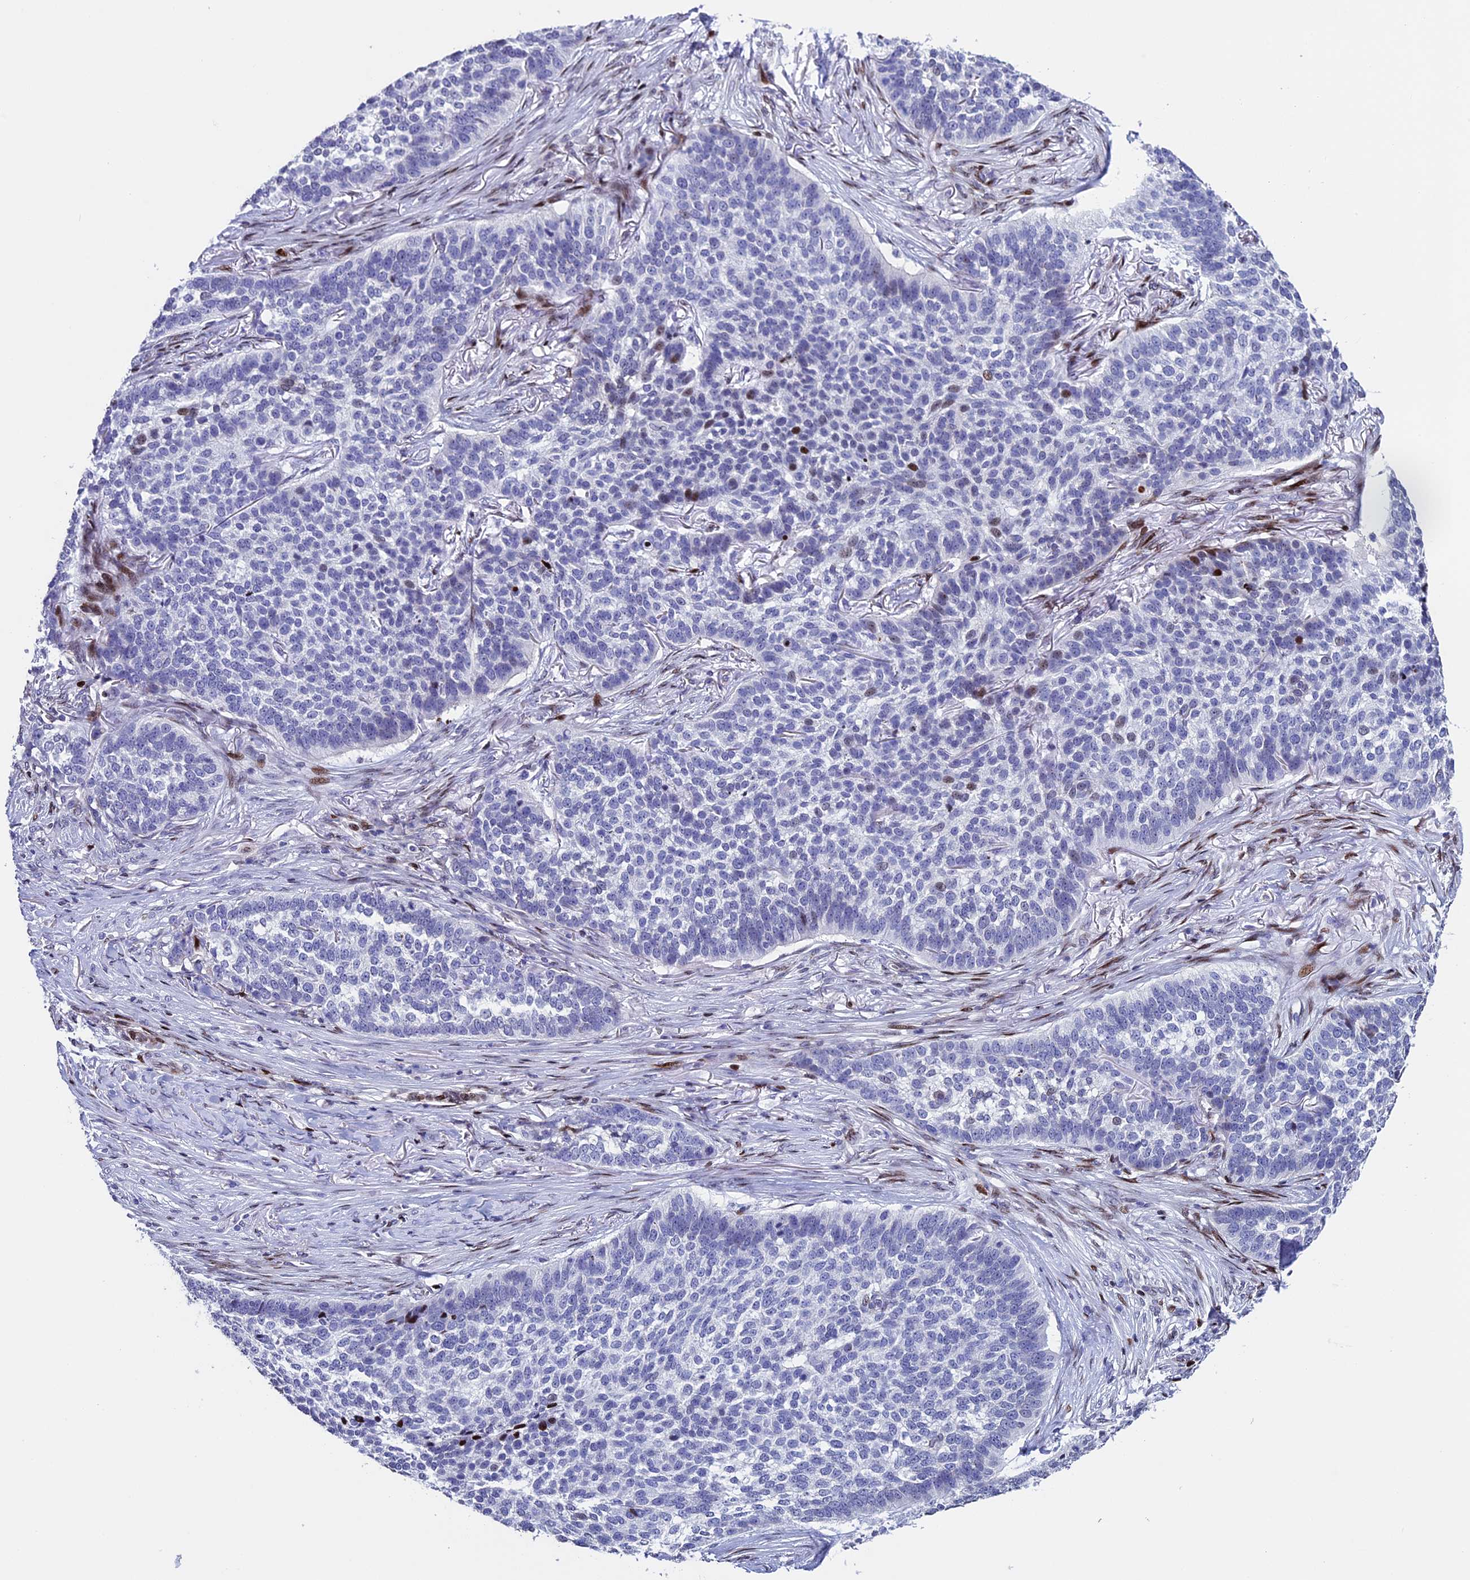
{"staining": {"intensity": "moderate", "quantity": "<25%", "location": "nuclear"}, "tissue": "skin cancer", "cell_type": "Tumor cells", "image_type": "cancer", "snomed": [{"axis": "morphology", "description": "Basal cell carcinoma"}, {"axis": "topography", "description": "Skin"}], "caption": "Human skin cancer (basal cell carcinoma) stained with a brown dye shows moderate nuclear positive positivity in about <25% of tumor cells.", "gene": "BTBD3", "patient": {"sex": "male", "age": 85}}